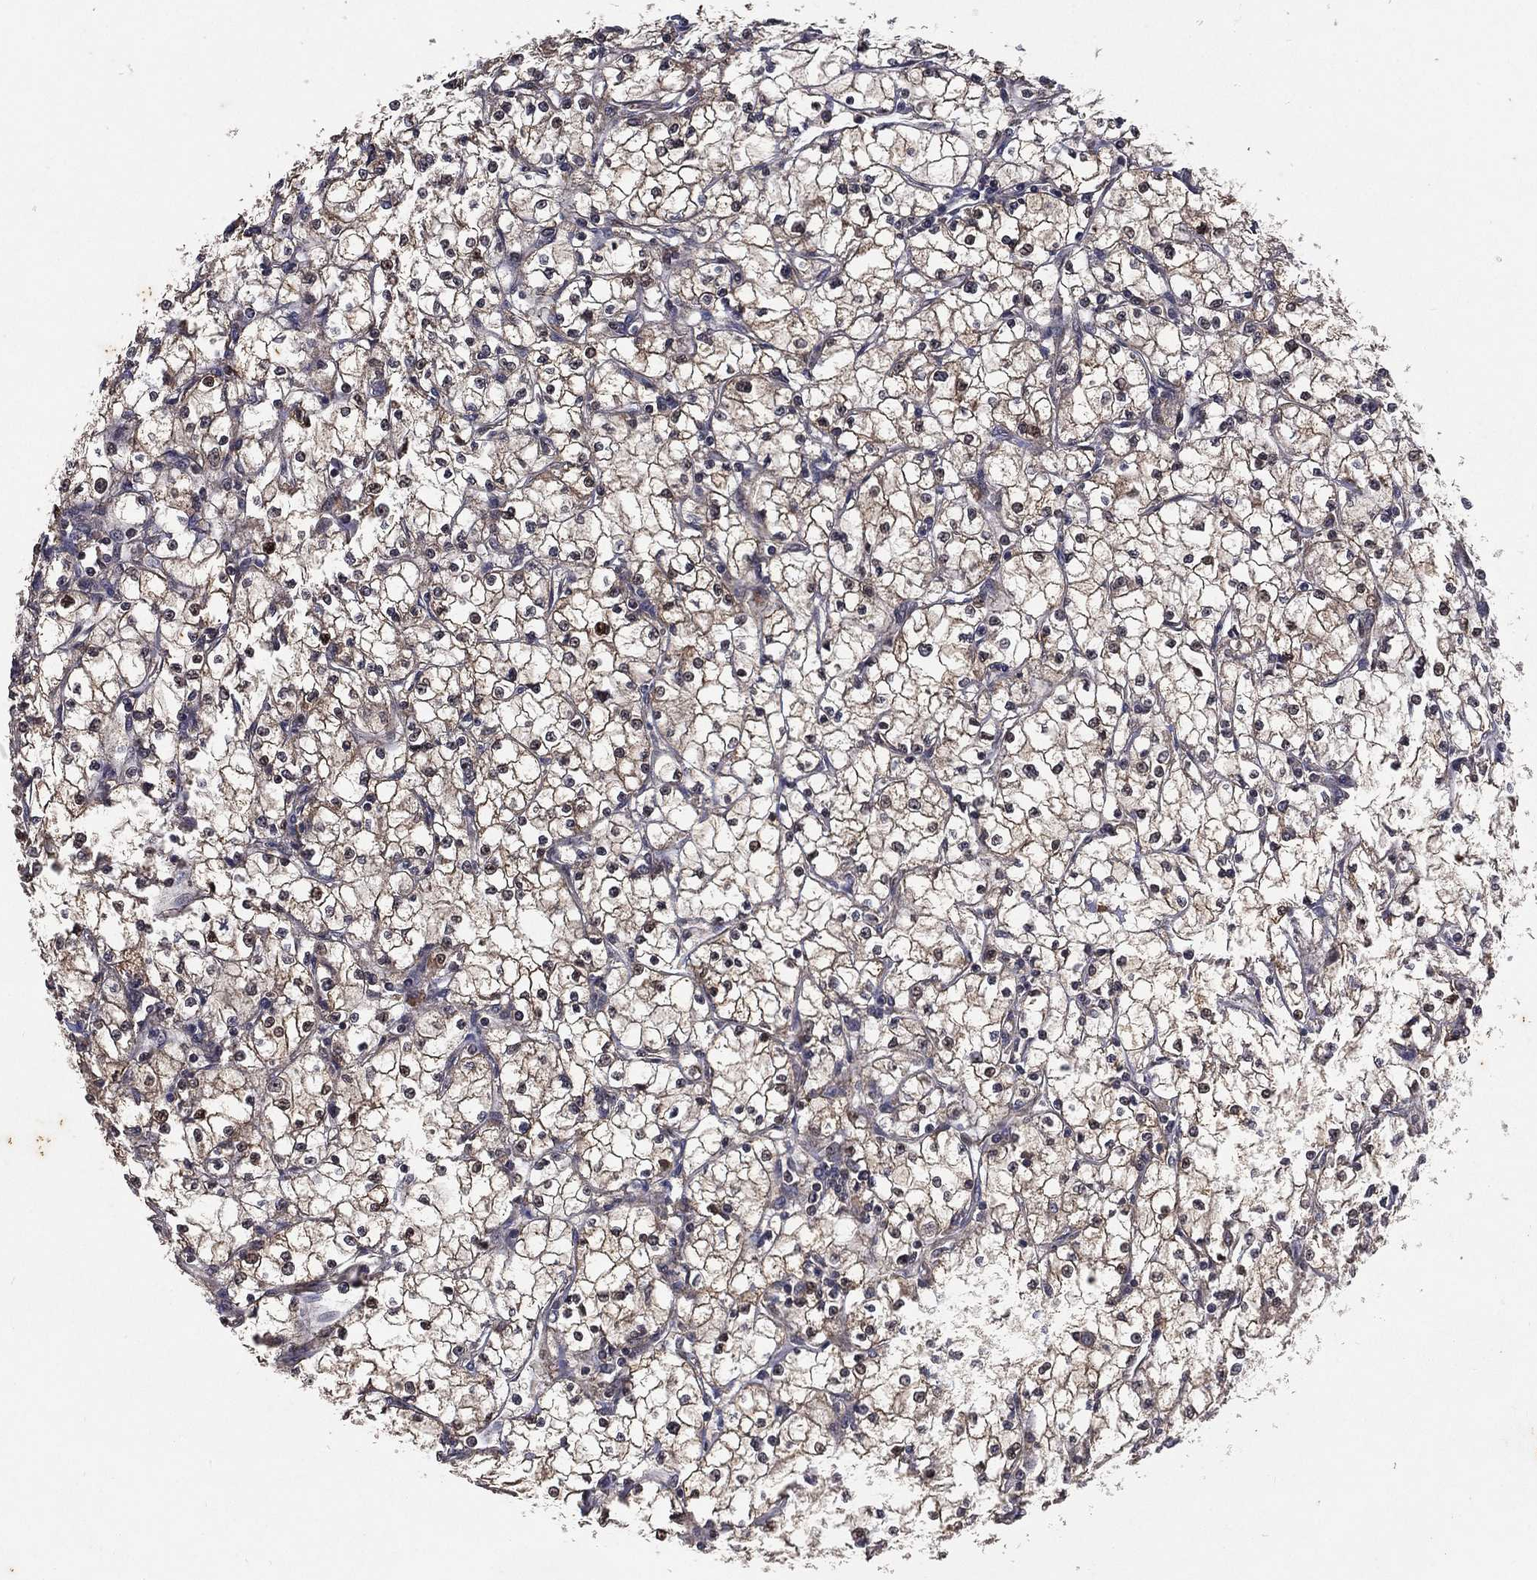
{"staining": {"intensity": "weak", "quantity": "<25%", "location": "cytoplasmic/membranous"}, "tissue": "renal cancer", "cell_type": "Tumor cells", "image_type": "cancer", "snomed": [{"axis": "morphology", "description": "Adenocarcinoma, NOS"}, {"axis": "topography", "description": "Kidney"}], "caption": "There is no significant staining in tumor cells of renal cancer.", "gene": "NELFCD", "patient": {"sex": "male", "age": 67}}